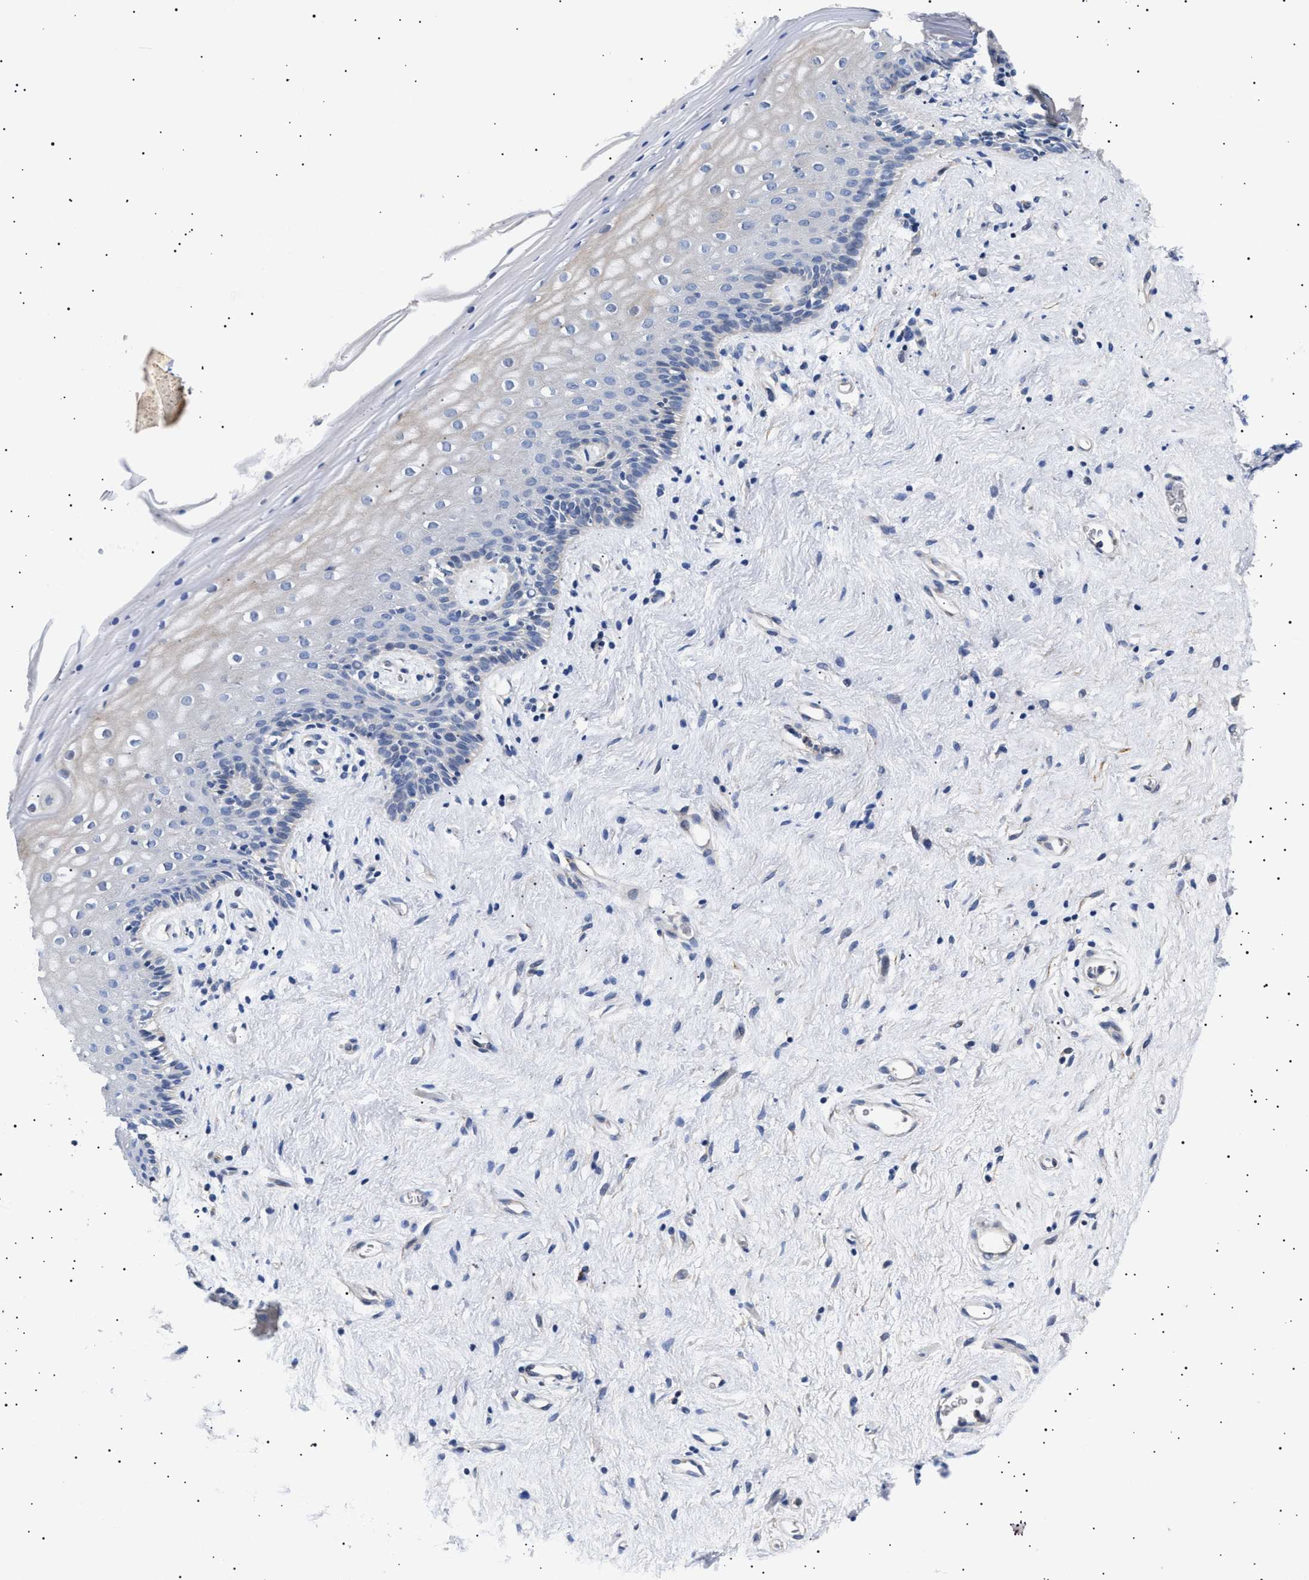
{"staining": {"intensity": "negative", "quantity": "none", "location": "none"}, "tissue": "vagina", "cell_type": "Squamous epithelial cells", "image_type": "normal", "snomed": [{"axis": "morphology", "description": "Normal tissue, NOS"}, {"axis": "topography", "description": "Vagina"}], "caption": "A photomicrograph of vagina stained for a protein reveals no brown staining in squamous epithelial cells. Brightfield microscopy of immunohistochemistry stained with DAB (3,3'-diaminobenzidine) (brown) and hematoxylin (blue), captured at high magnification.", "gene": "HEMGN", "patient": {"sex": "female", "age": 44}}